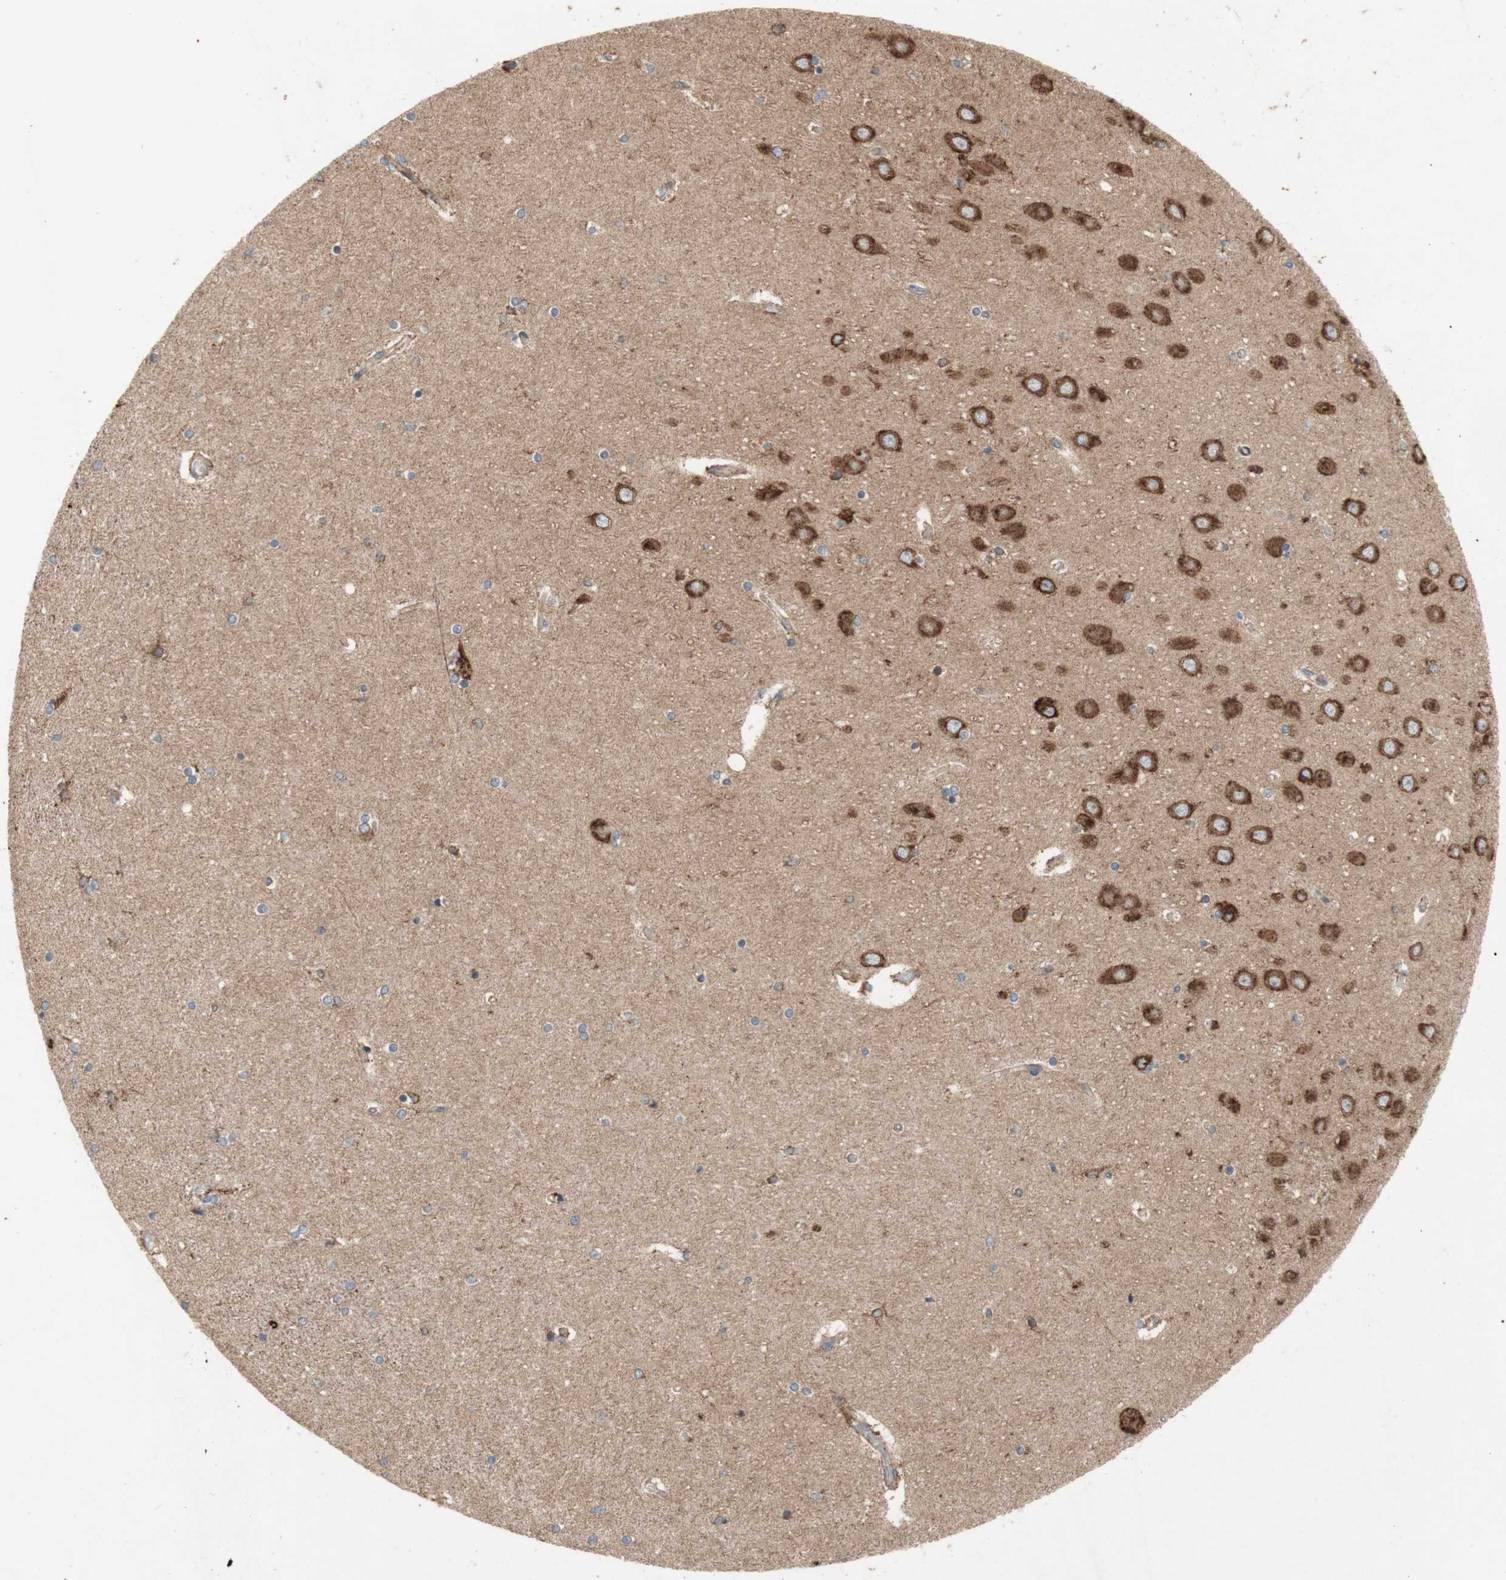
{"staining": {"intensity": "negative", "quantity": "none", "location": "none"}, "tissue": "hippocampus", "cell_type": "Glial cells", "image_type": "normal", "snomed": [{"axis": "morphology", "description": "Normal tissue, NOS"}, {"axis": "topography", "description": "Hippocampus"}], "caption": "This is an immunohistochemistry (IHC) photomicrograph of normal human hippocampus. There is no expression in glial cells.", "gene": "SOCS2", "patient": {"sex": "female", "age": 54}}